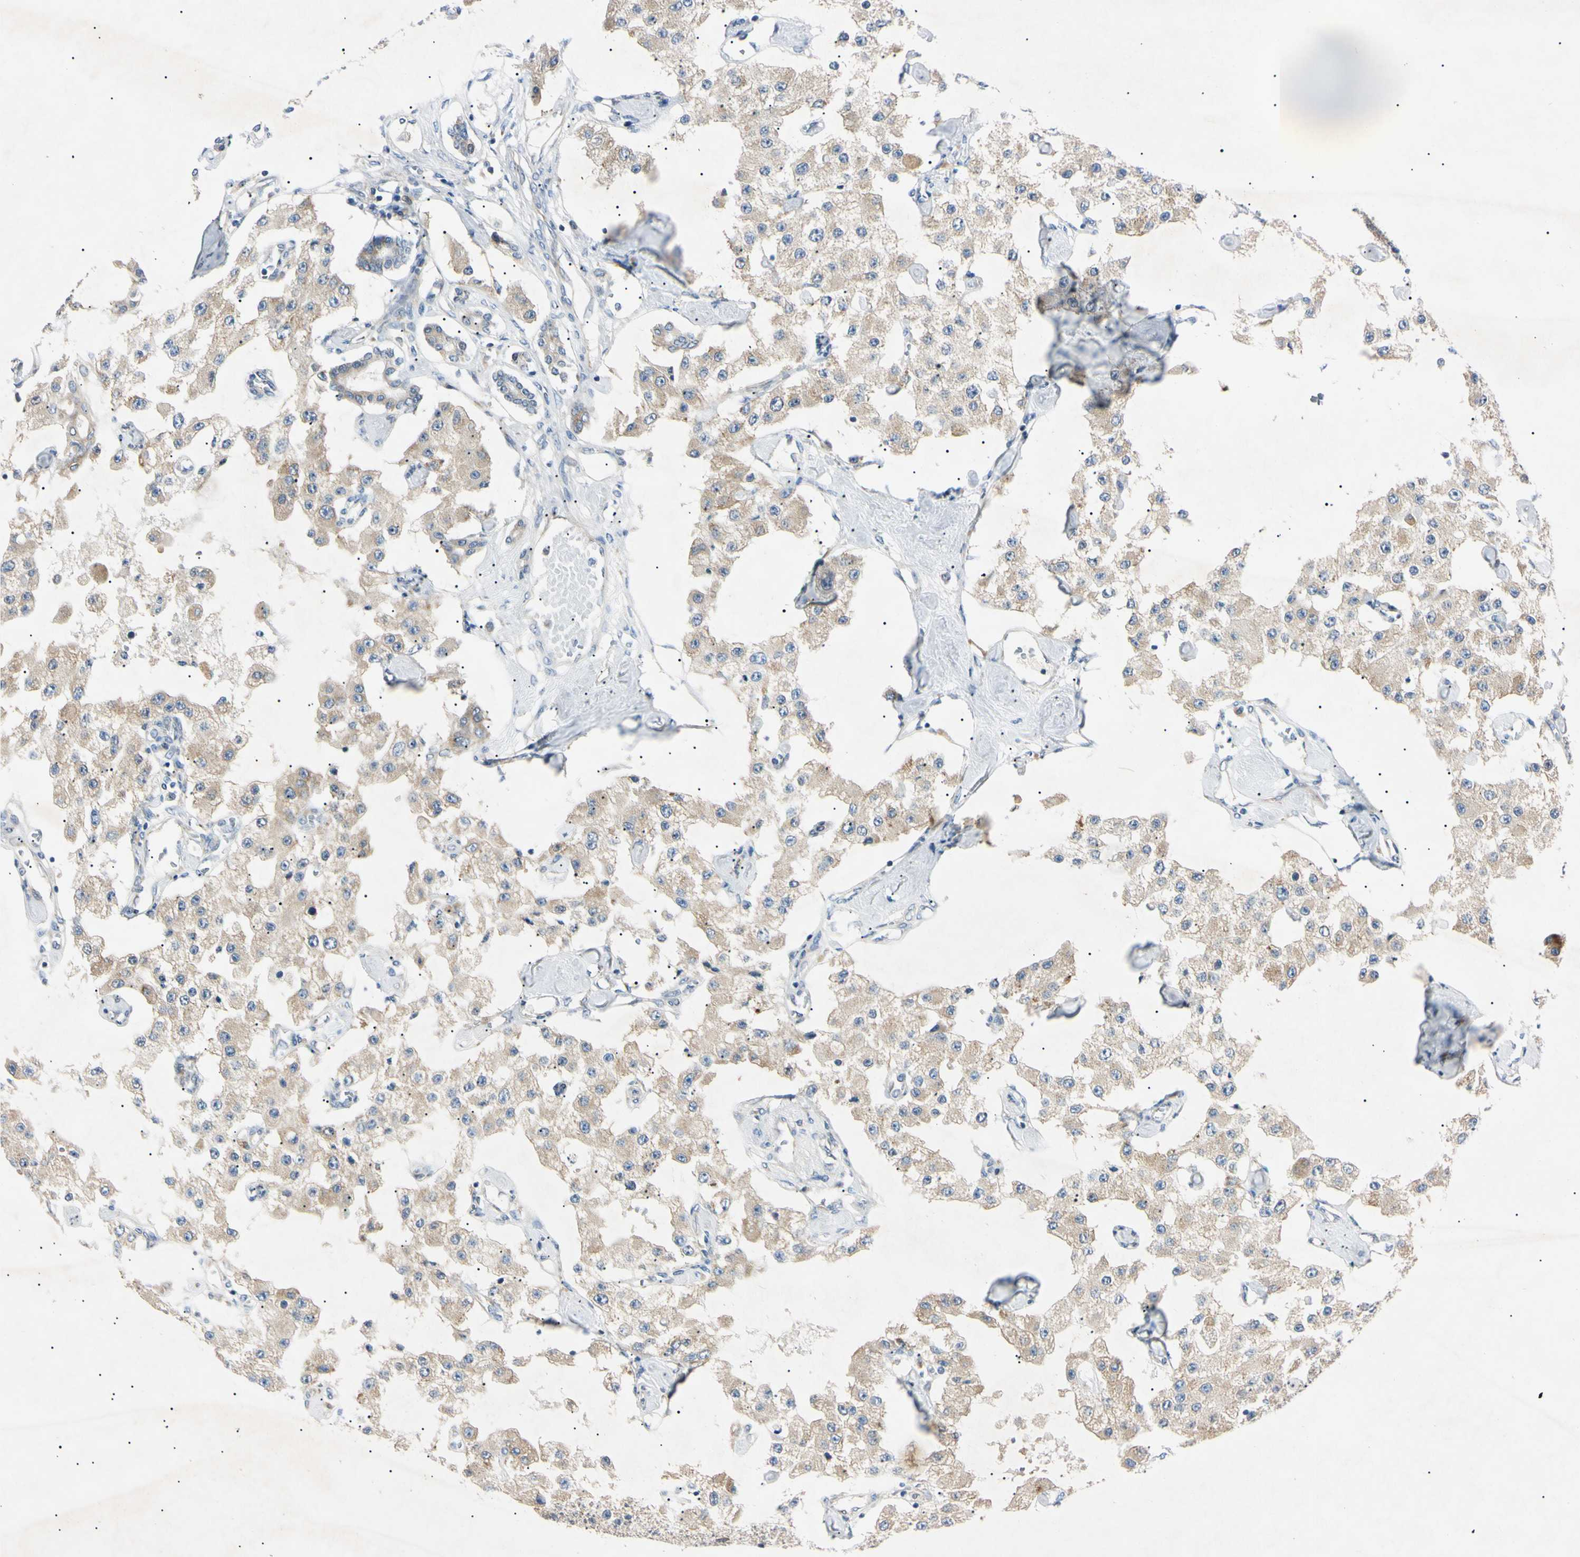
{"staining": {"intensity": "weak", "quantity": ">75%", "location": "cytoplasmic/membranous"}, "tissue": "carcinoid", "cell_type": "Tumor cells", "image_type": "cancer", "snomed": [{"axis": "morphology", "description": "Carcinoid, malignant, NOS"}, {"axis": "topography", "description": "Pancreas"}], "caption": "Protein expression analysis of human carcinoid reveals weak cytoplasmic/membranous expression in approximately >75% of tumor cells.", "gene": "DNAJB12", "patient": {"sex": "male", "age": 41}}